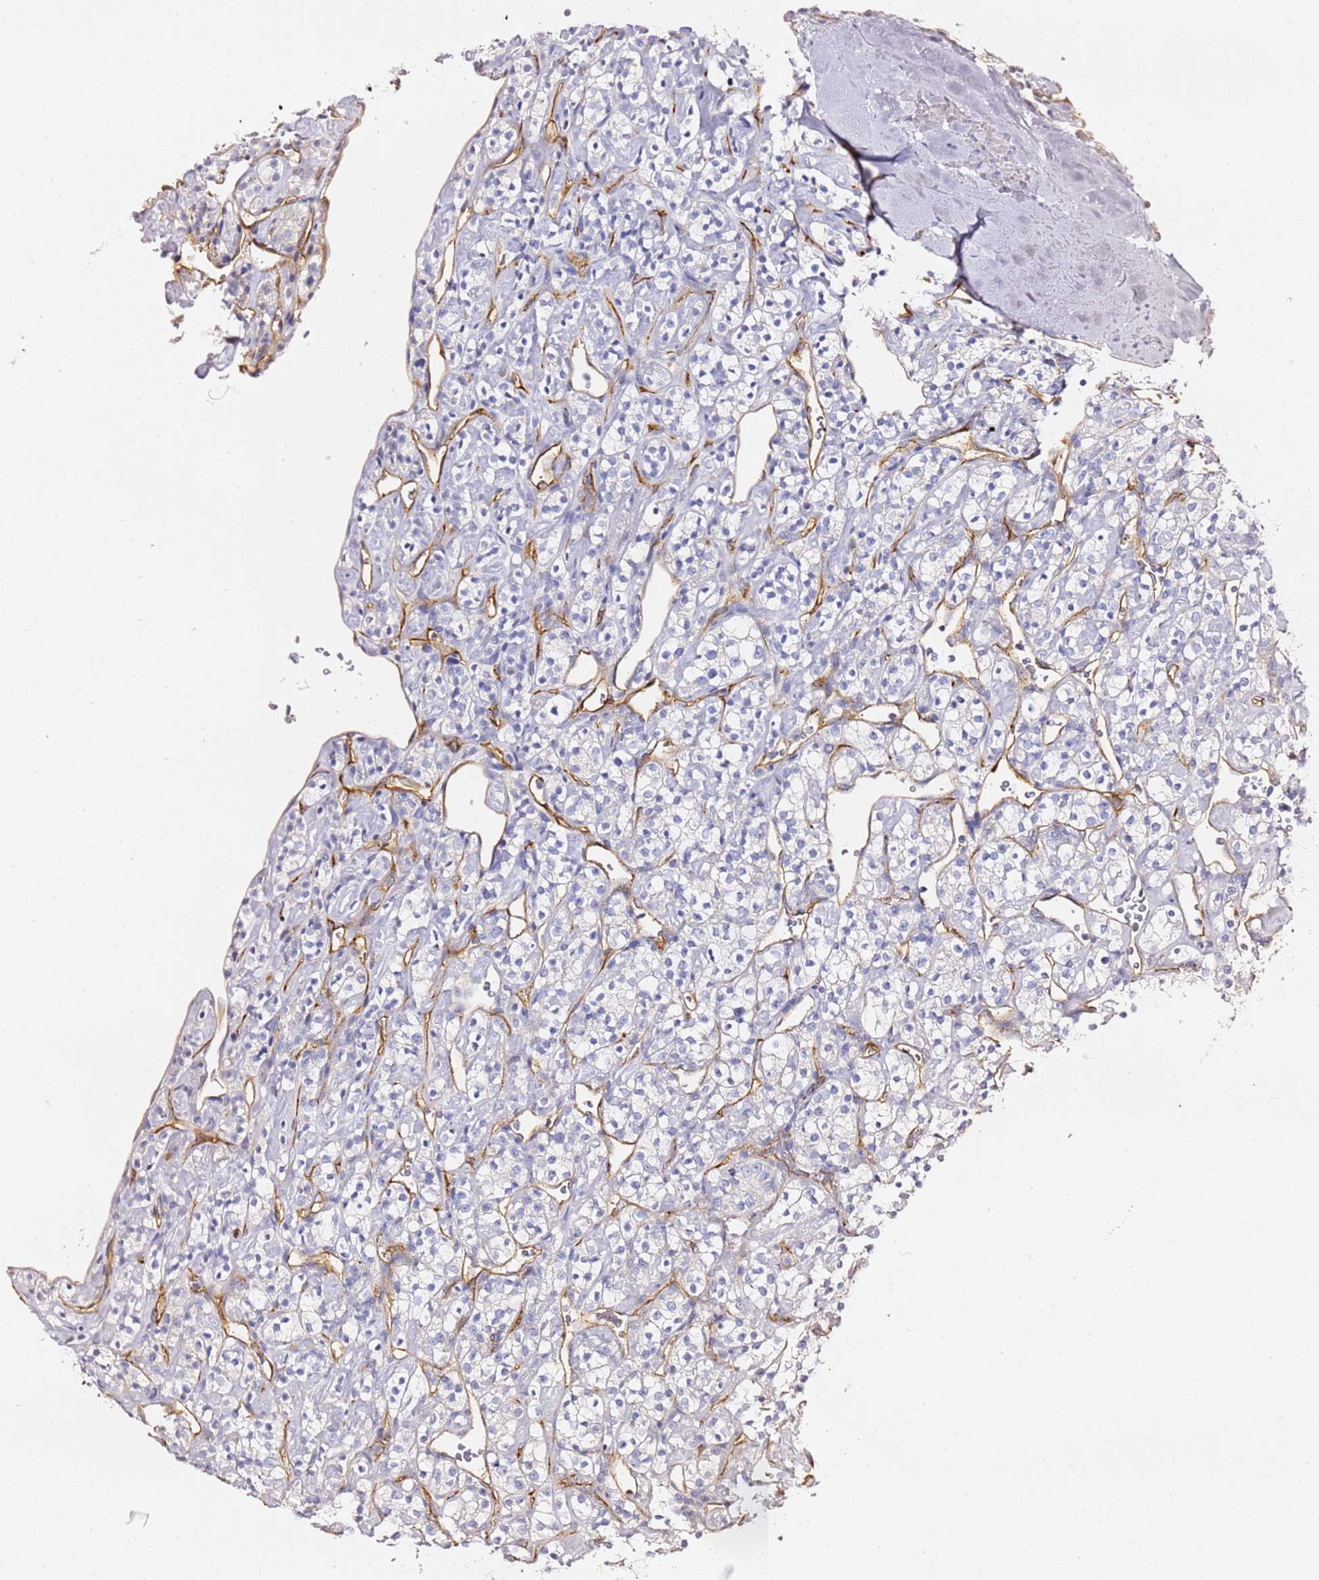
{"staining": {"intensity": "negative", "quantity": "none", "location": "none"}, "tissue": "renal cancer", "cell_type": "Tumor cells", "image_type": "cancer", "snomed": [{"axis": "morphology", "description": "Adenocarcinoma, NOS"}, {"axis": "topography", "description": "Kidney"}], "caption": "High power microscopy micrograph of an IHC micrograph of renal adenocarcinoma, revealing no significant positivity in tumor cells. (DAB immunohistochemistry (IHC) with hematoxylin counter stain).", "gene": "KIF7", "patient": {"sex": "male", "age": 77}}